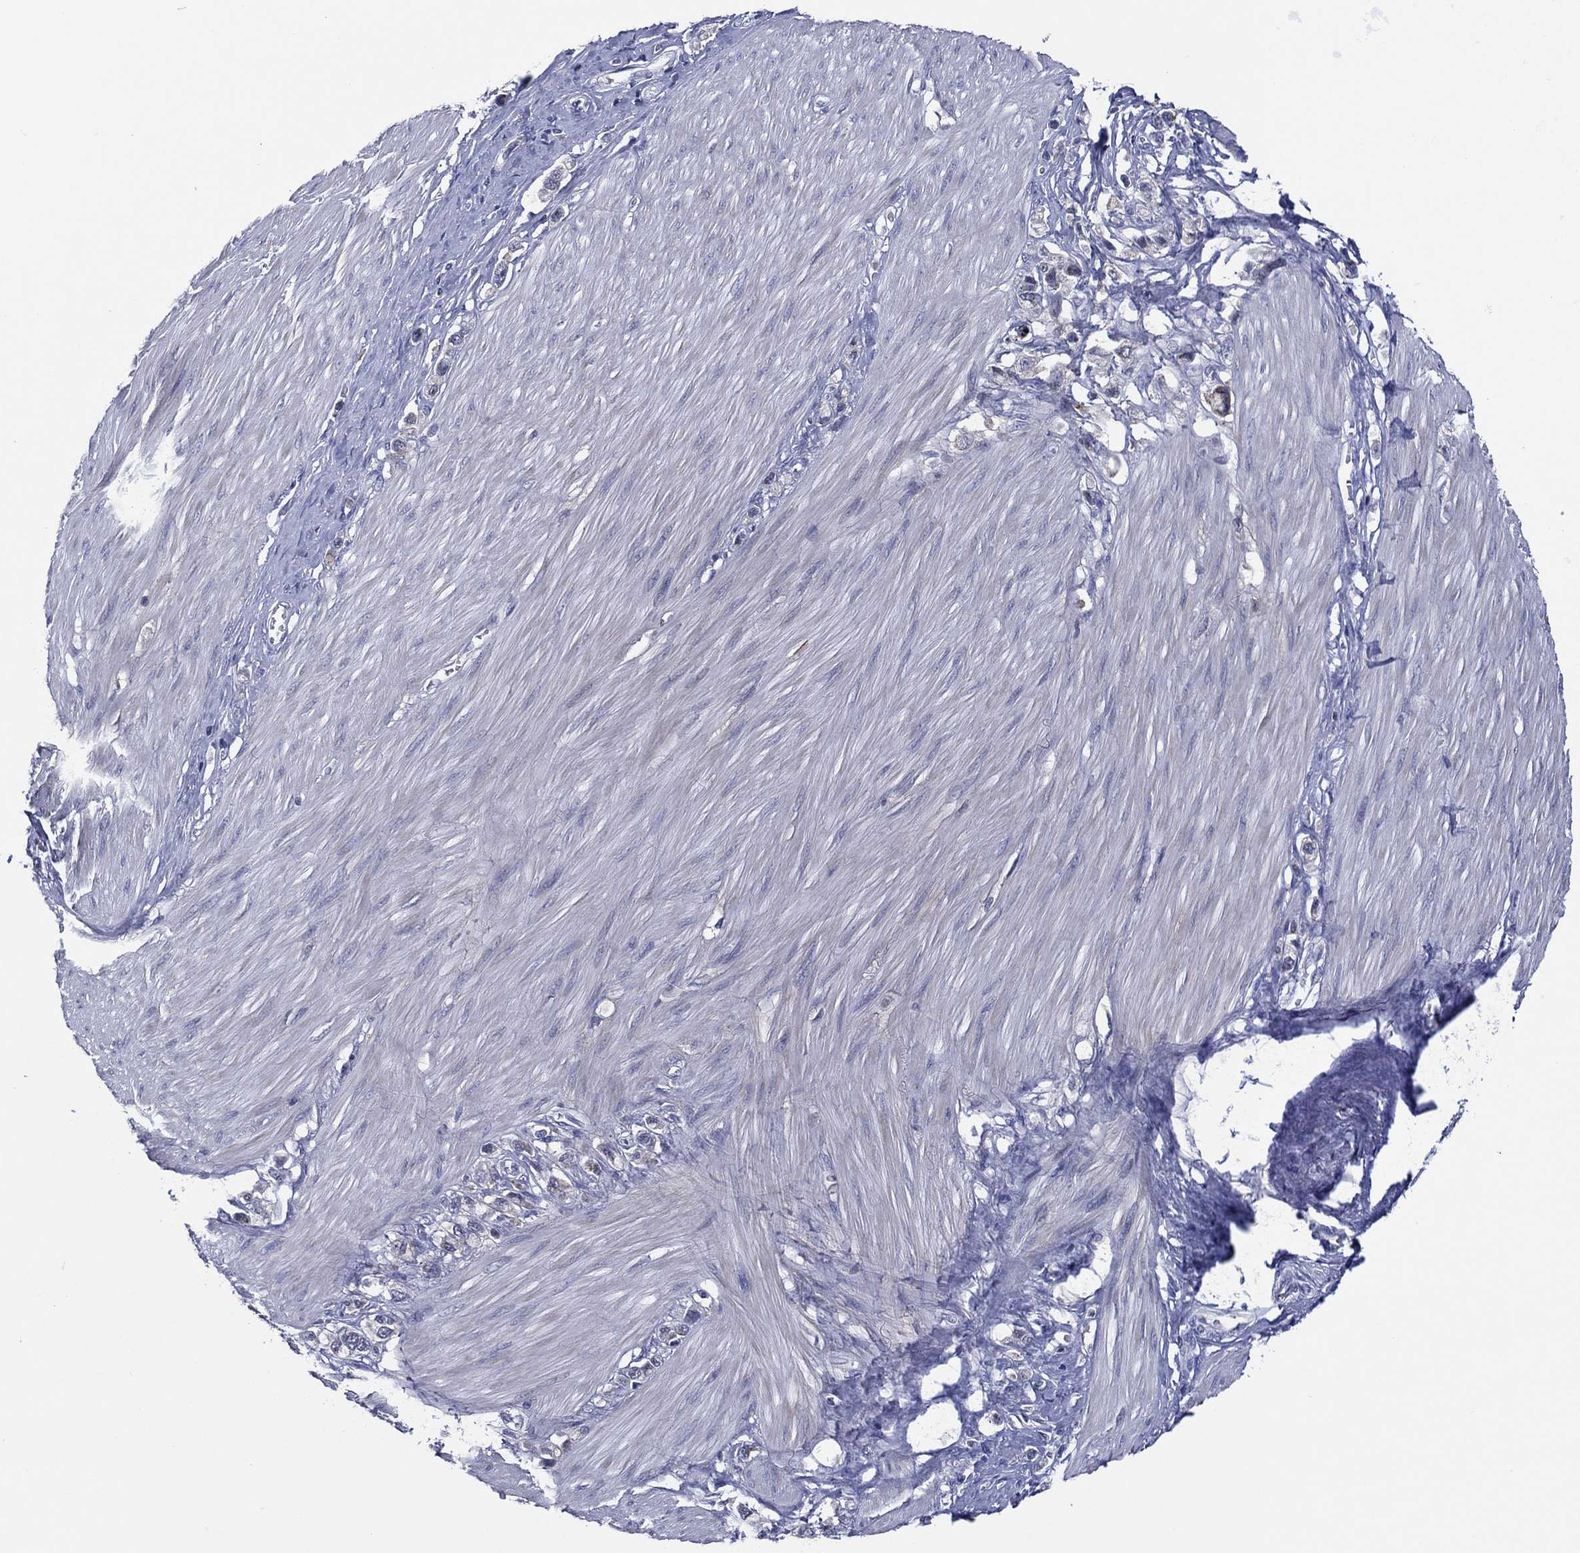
{"staining": {"intensity": "negative", "quantity": "none", "location": "none"}, "tissue": "stomach cancer", "cell_type": "Tumor cells", "image_type": "cancer", "snomed": [{"axis": "morphology", "description": "Normal tissue, NOS"}, {"axis": "morphology", "description": "Adenocarcinoma, NOS"}, {"axis": "morphology", "description": "Adenocarcinoma, High grade"}, {"axis": "topography", "description": "Stomach, upper"}, {"axis": "topography", "description": "Stomach"}], "caption": "Immunohistochemistry (IHC) micrograph of stomach cancer (adenocarcinoma) stained for a protein (brown), which demonstrates no expression in tumor cells.", "gene": "TRIM31", "patient": {"sex": "female", "age": 65}}